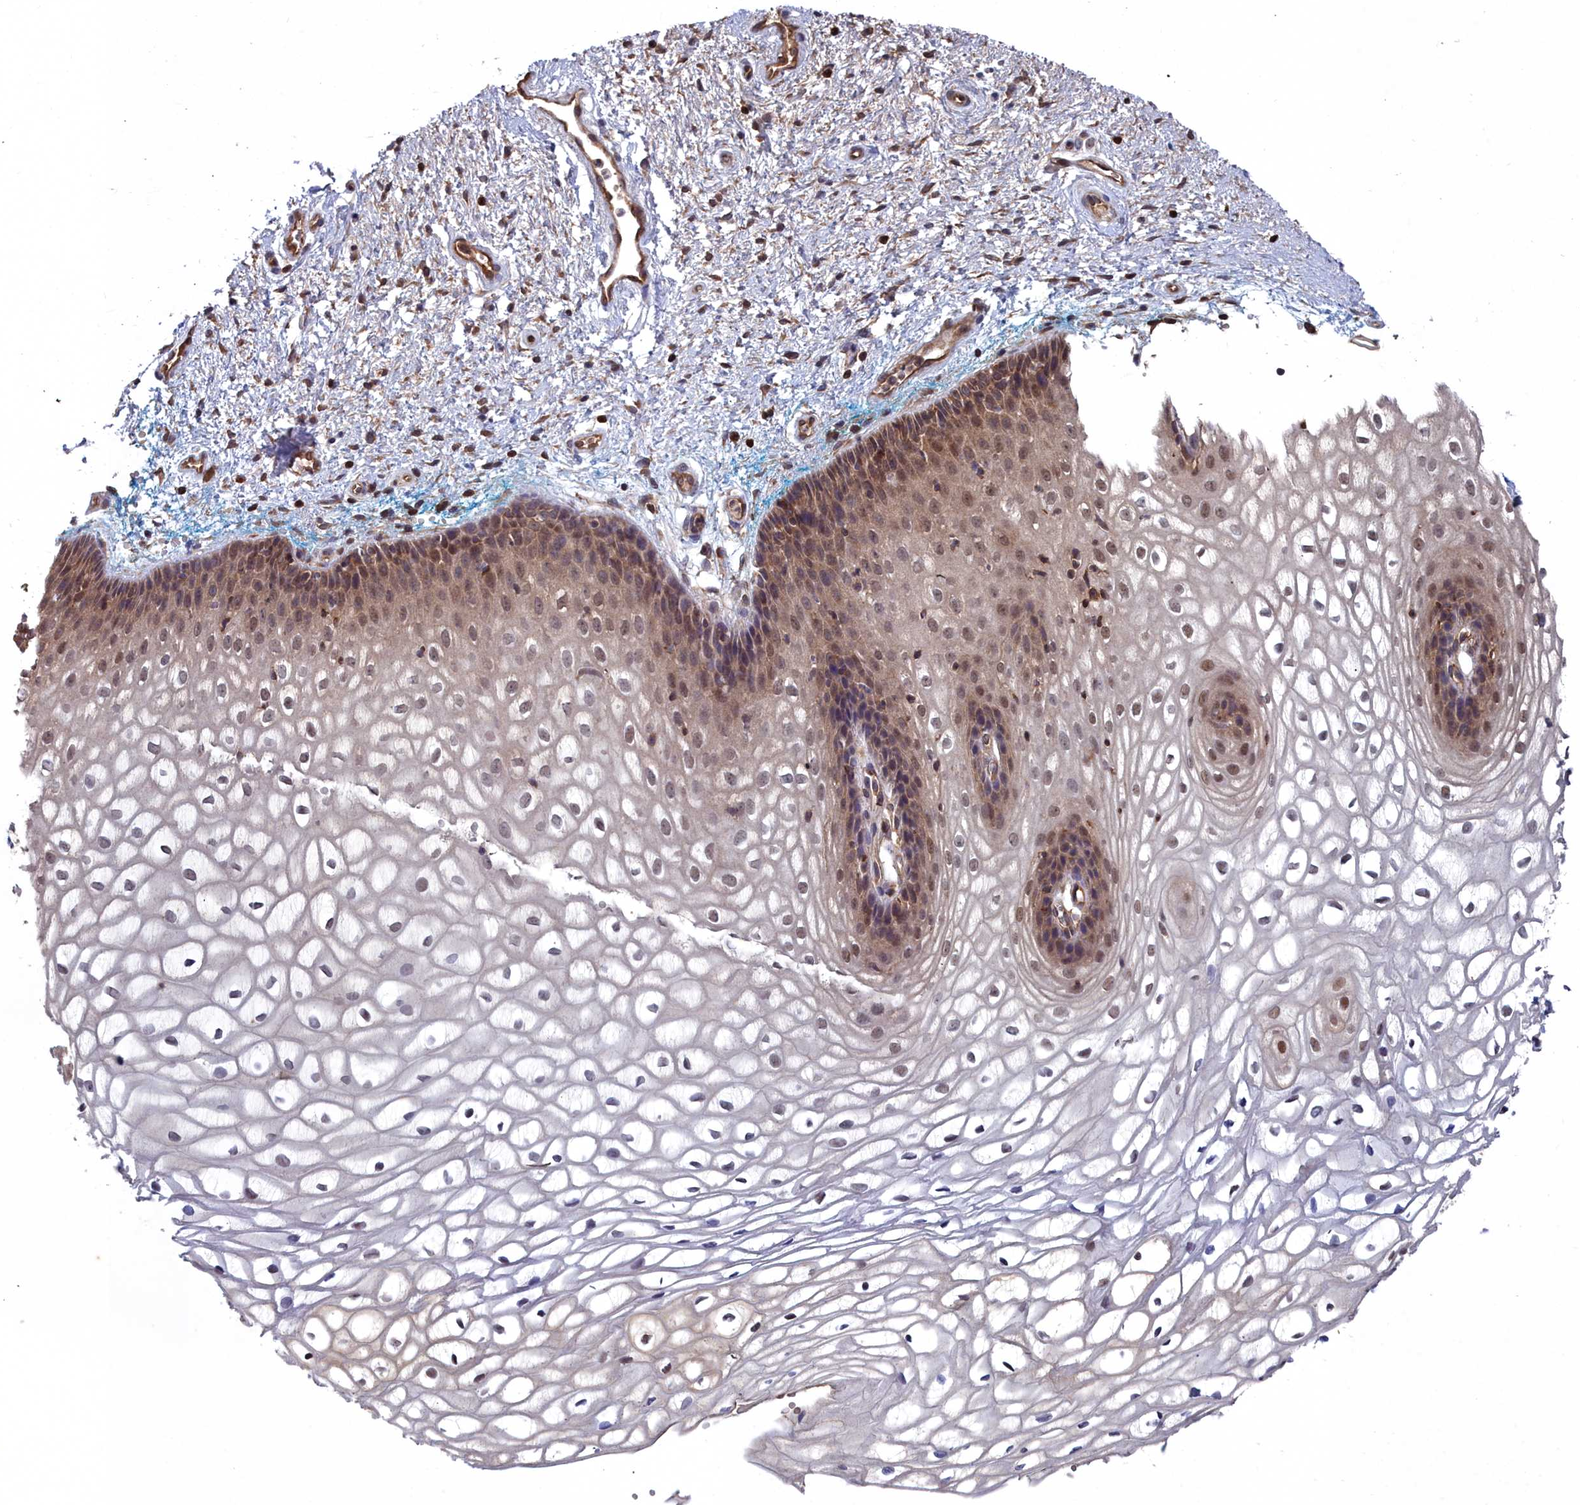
{"staining": {"intensity": "moderate", "quantity": "25%-75%", "location": "cytoplasmic/membranous,nuclear"}, "tissue": "vagina", "cell_type": "Squamous epithelial cells", "image_type": "normal", "snomed": [{"axis": "morphology", "description": "Normal tissue, NOS"}, {"axis": "topography", "description": "Vagina"}], "caption": "Moderate cytoplasmic/membranous,nuclear positivity is seen in about 25%-75% of squamous epithelial cells in normal vagina.", "gene": "GFRA2", "patient": {"sex": "female", "age": 34}}